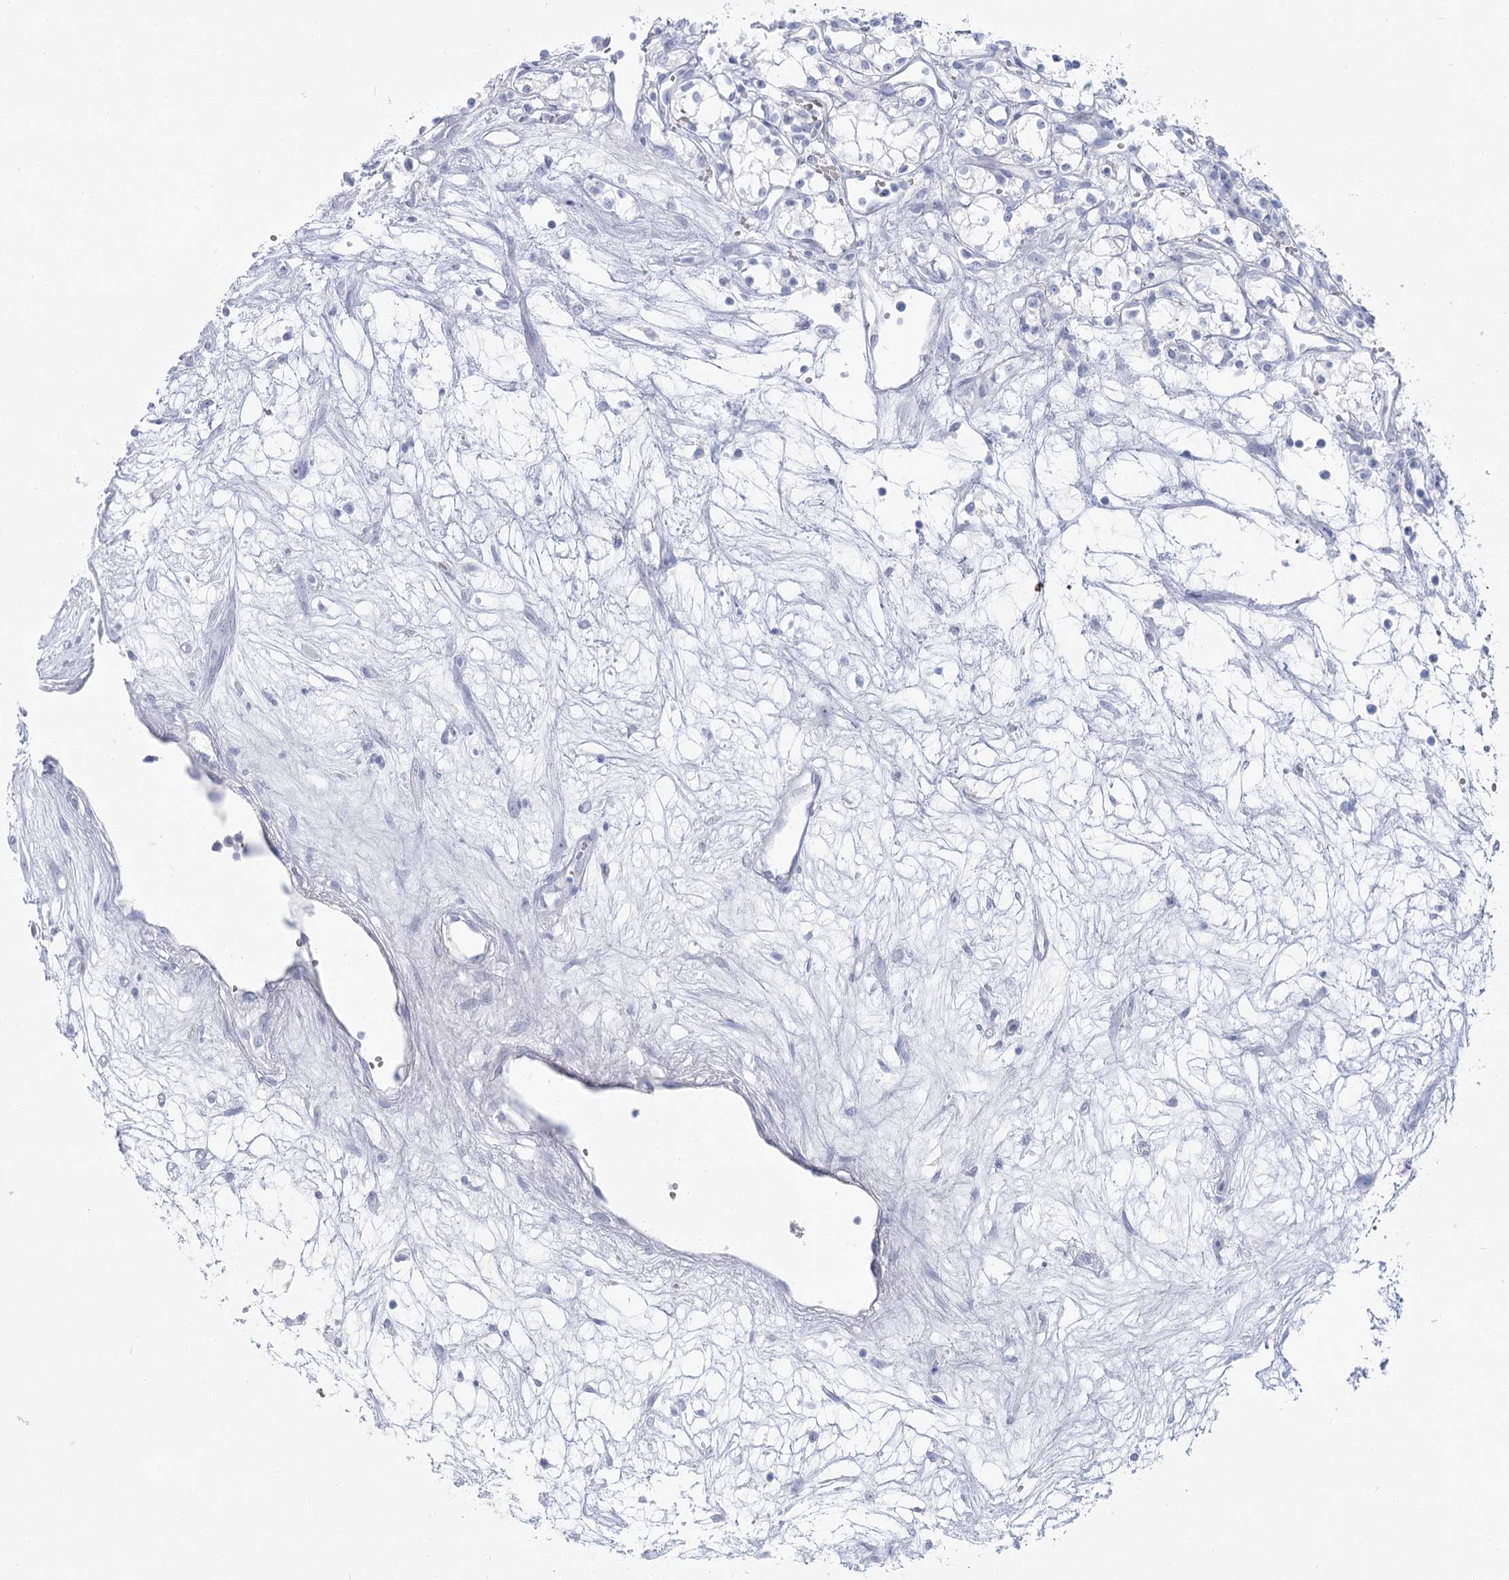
{"staining": {"intensity": "negative", "quantity": "none", "location": "none"}, "tissue": "renal cancer", "cell_type": "Tumor cells", "image_type": "cancer", "snomed": [{"axis": "morphology", "description": "Adenocarcinoma, NOS"}, {"axis": "topography", "description": "Kidney"}], "caption": "Immunohistochemical staining of human adenocarcinoma (renal) displays no significant positivity in tumor cells.", "gene": "IFIT5", "patient": {"sex": "male", "age": 59}}